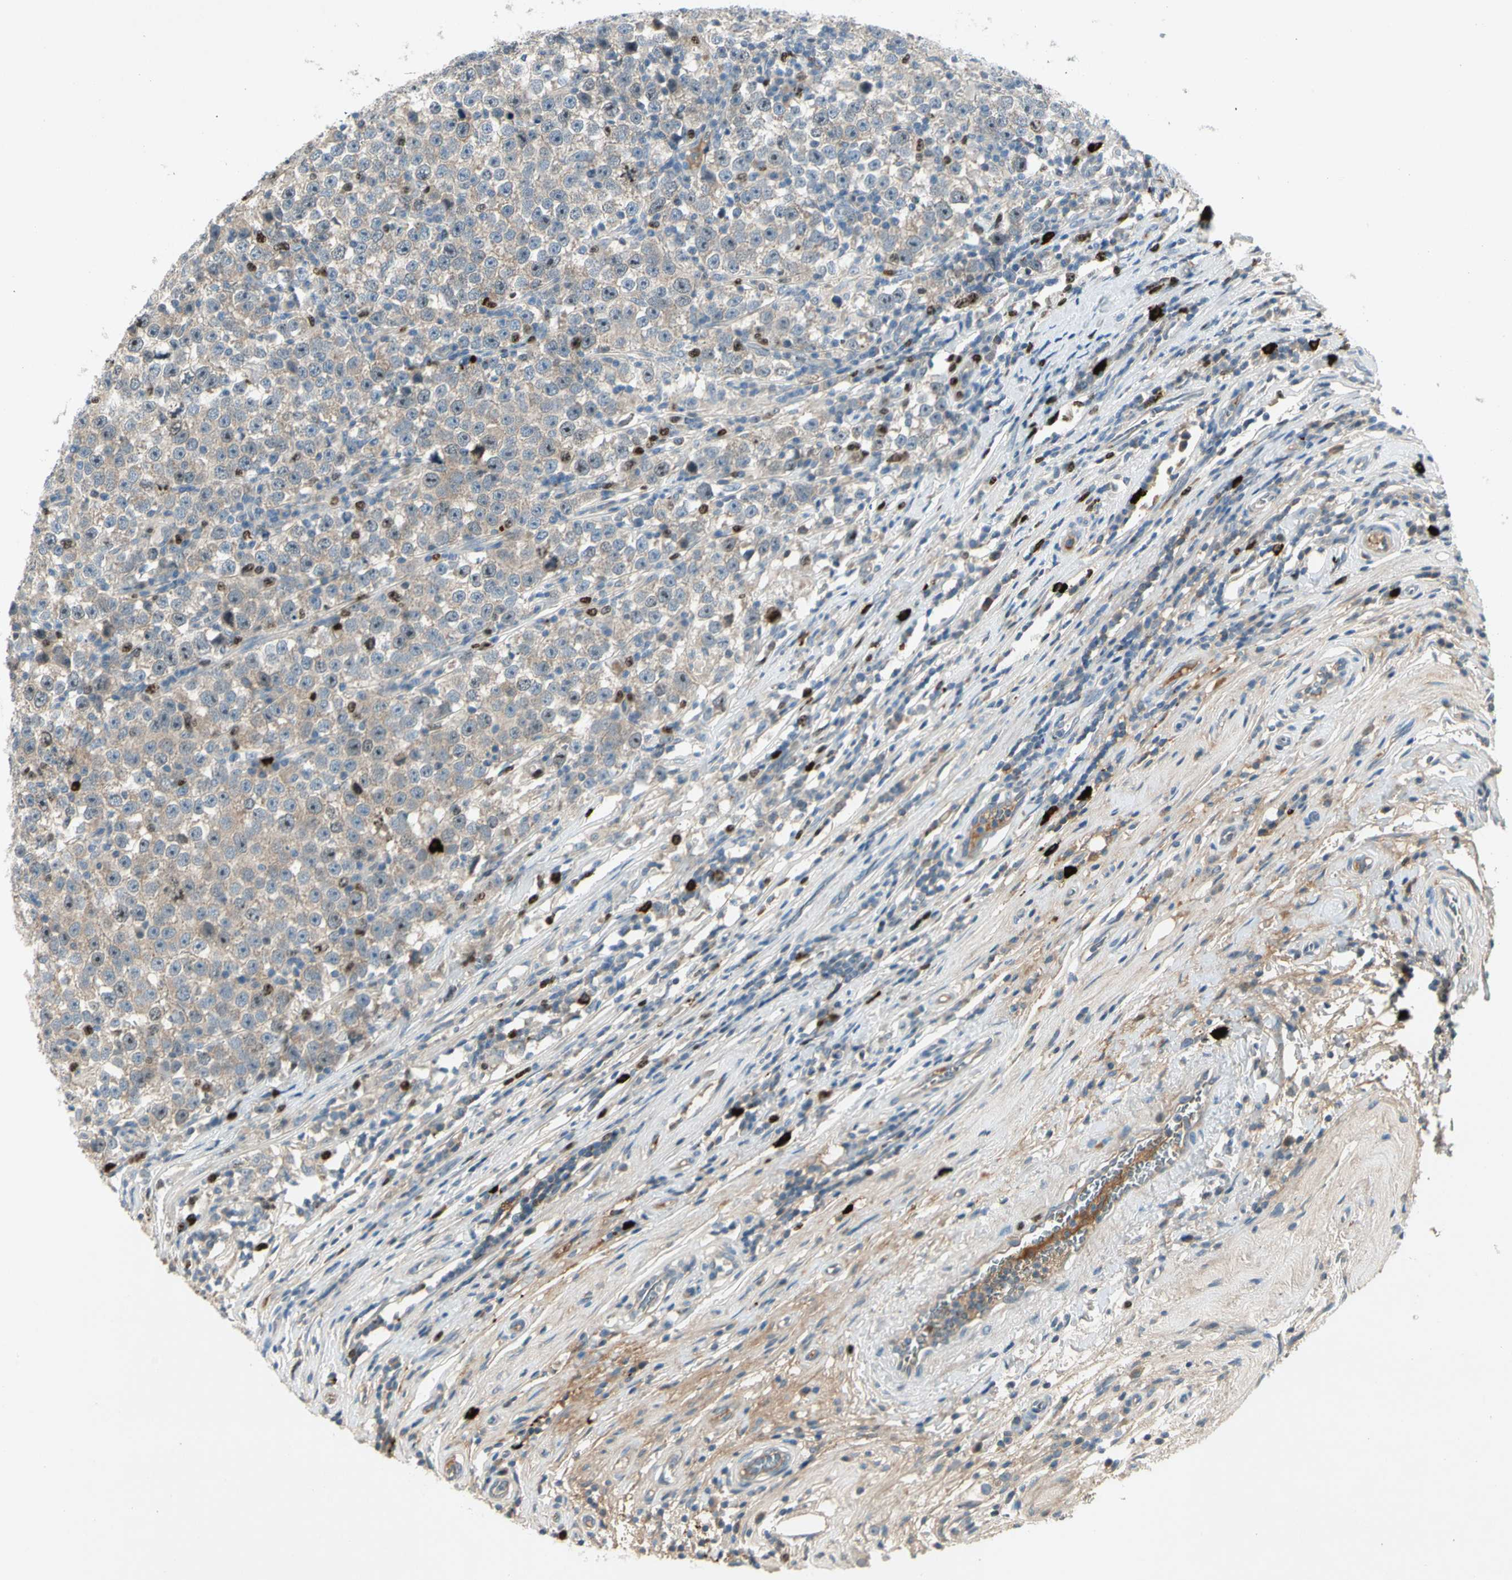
{"staining": {"intensity": "negative", "quantity": "none", "location": "none"}, "tissue": "testis cancer", "cell_type": "Tumor cells", "image_type": "cancer", "snomed": [{"axis": "morphology", "description": "Seminoma, NOS"}, {"axis": "topography", "description": "Testis"}], "caption": "A histopathology image of human testis seminoma is negative for staining in tumor cells.", "gene": "PITX1", "patient": {"sex": "male", "age": 43}}